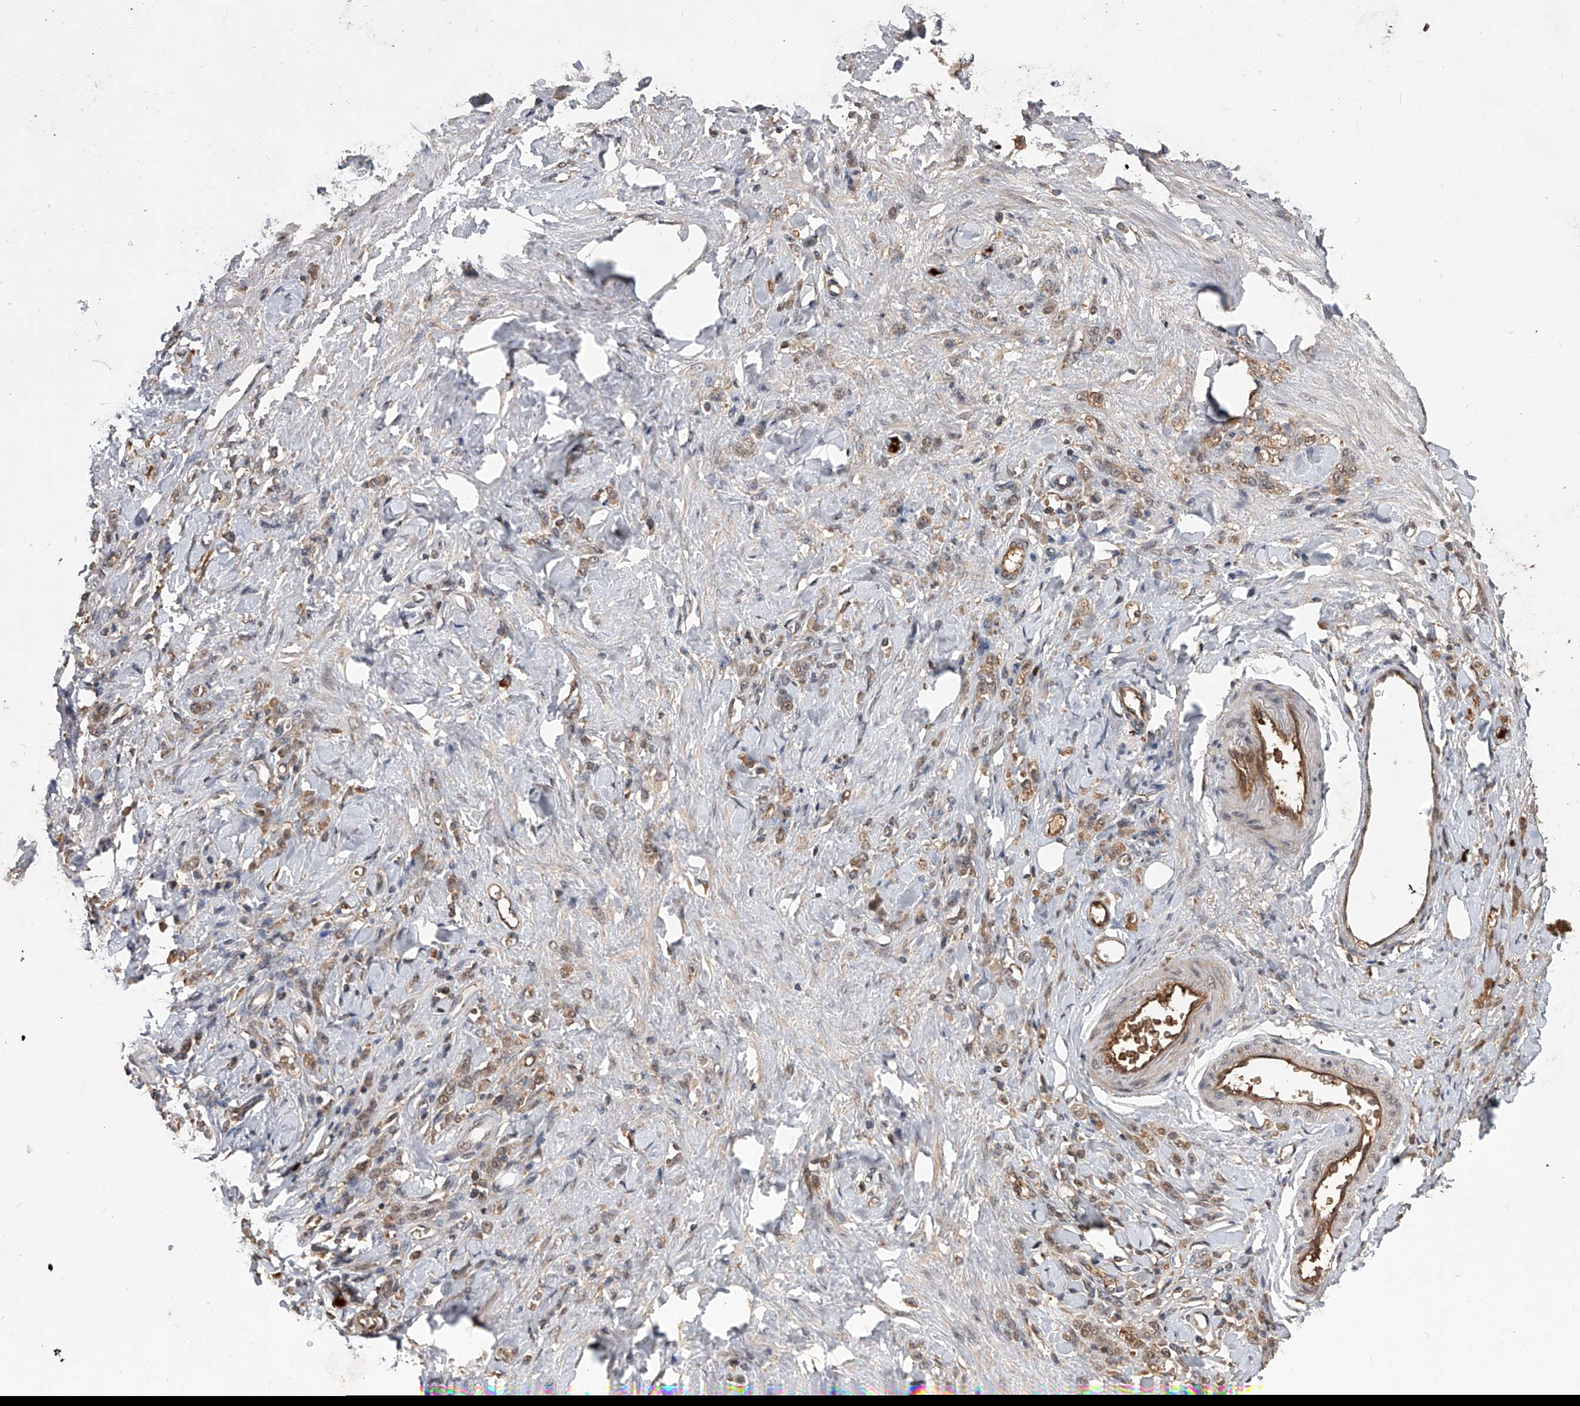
{"staining": {"intensity": "weak", "quantity": ">75%", "location": "cytoplasmic/membranous"}, "tissue": "stomach cancer", "cell_type": "Tumor cells", "image_type": "cancer", "snomed": [{"axis": "morphology", "description": "Normal tissue, NOS"}, {"axis": "morphology", "description": "Adenocarcinoma, NOS"}, {"axis": "topography", "description": "Stomach"}], "caption": "This photomicrograph reveals IHC staining of stomach cancer (adenocarcinoma), with low weak cytoplasmic/membranous expression in about >75% of tumor cells.", "gene": "CFAP410", "patient": {"sex": "male", "age": 82}}